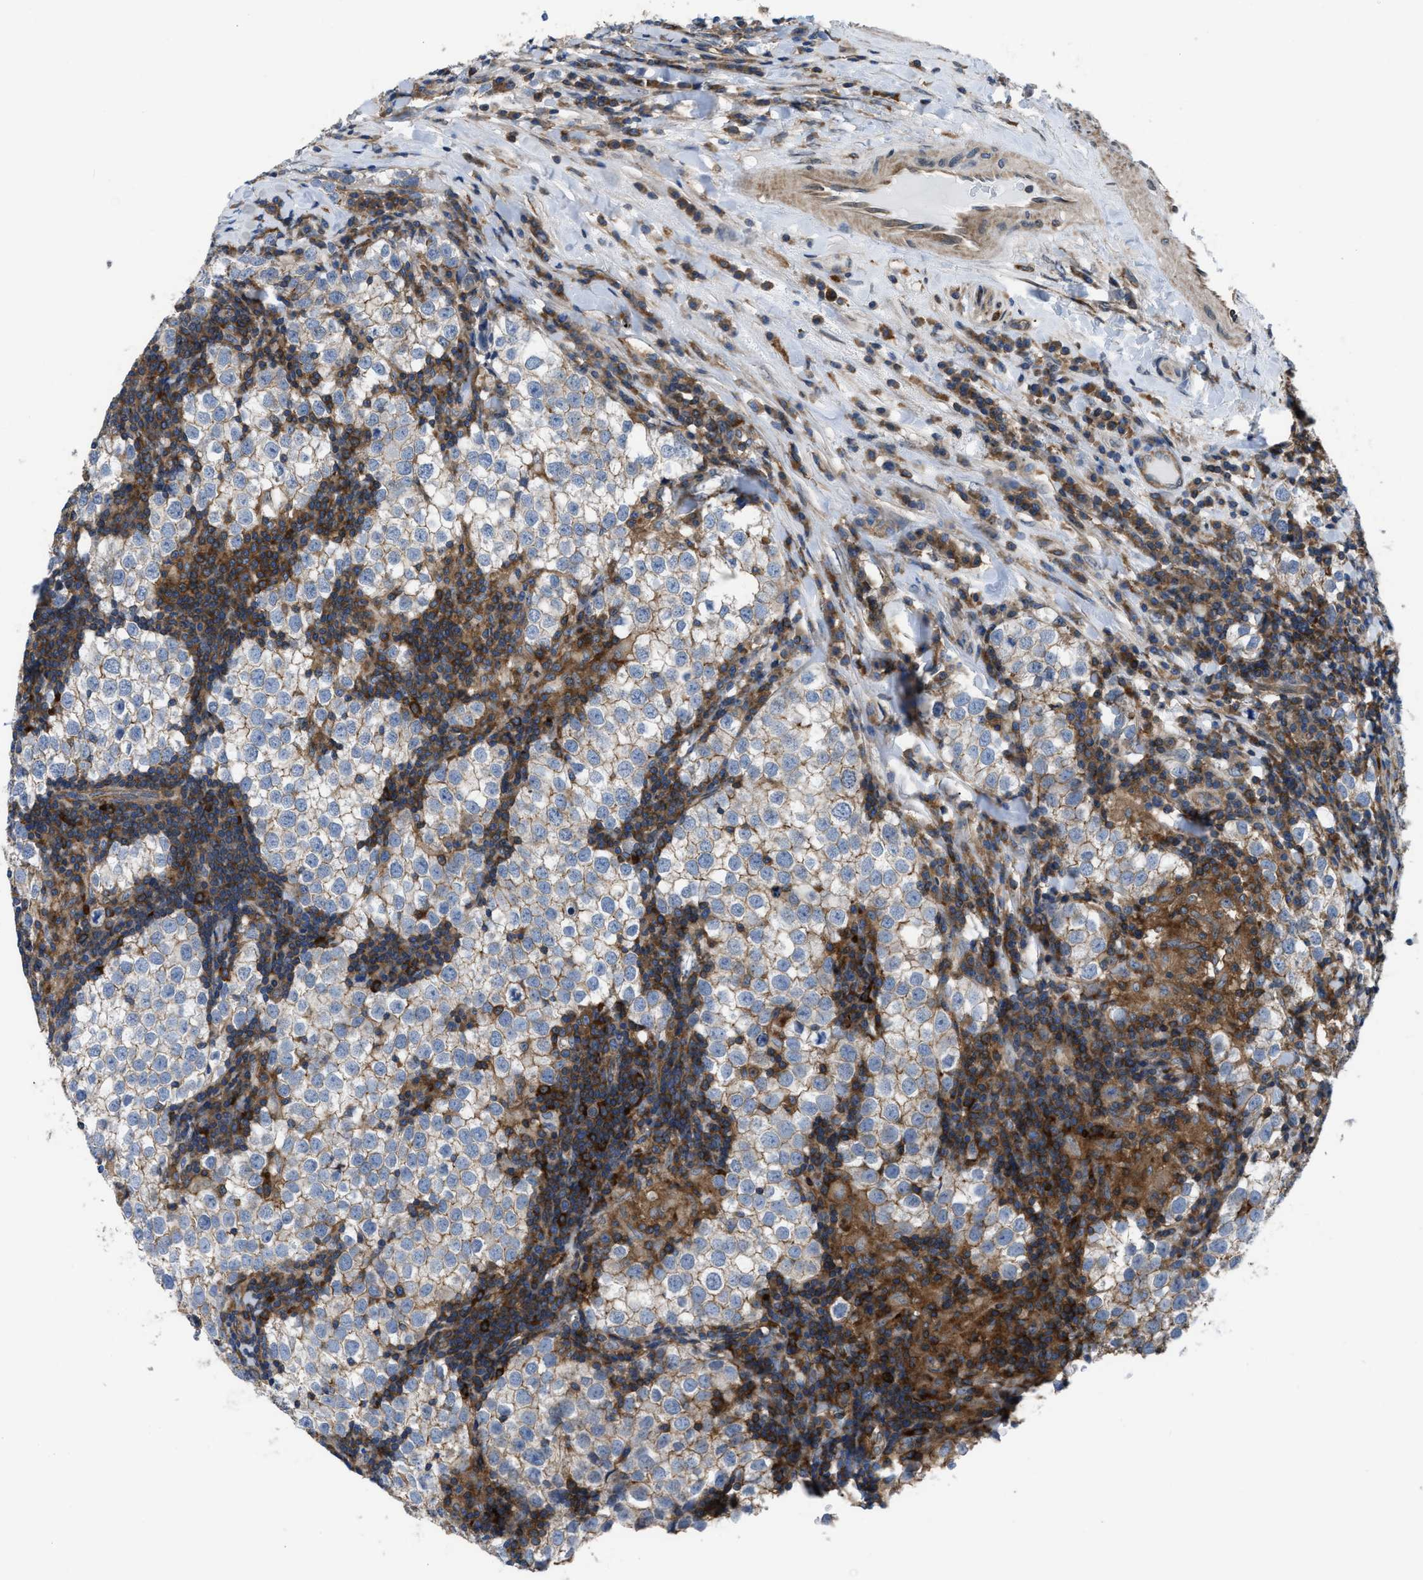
{"staining": {"intensity": "negative", "quantity": "none", "location": "none"}, "tissue": "testis cancer", "cell_type": "Tumor cells", "image_type": "cancer", "snomed": [{"axis": "morphology", "description": "Seminoma, NOS"}, {"axis": "morphology", "description": "Carcinoma, Embryonal, NOS"}, {"axis": "topography", "description": "Testis"}], "caption": "A histopathology image of human testis embryonal carcinoma is negative for staining in tumor cells.", "gene": "MYO18A", "patient": {"sex": "male", "age": 36}}